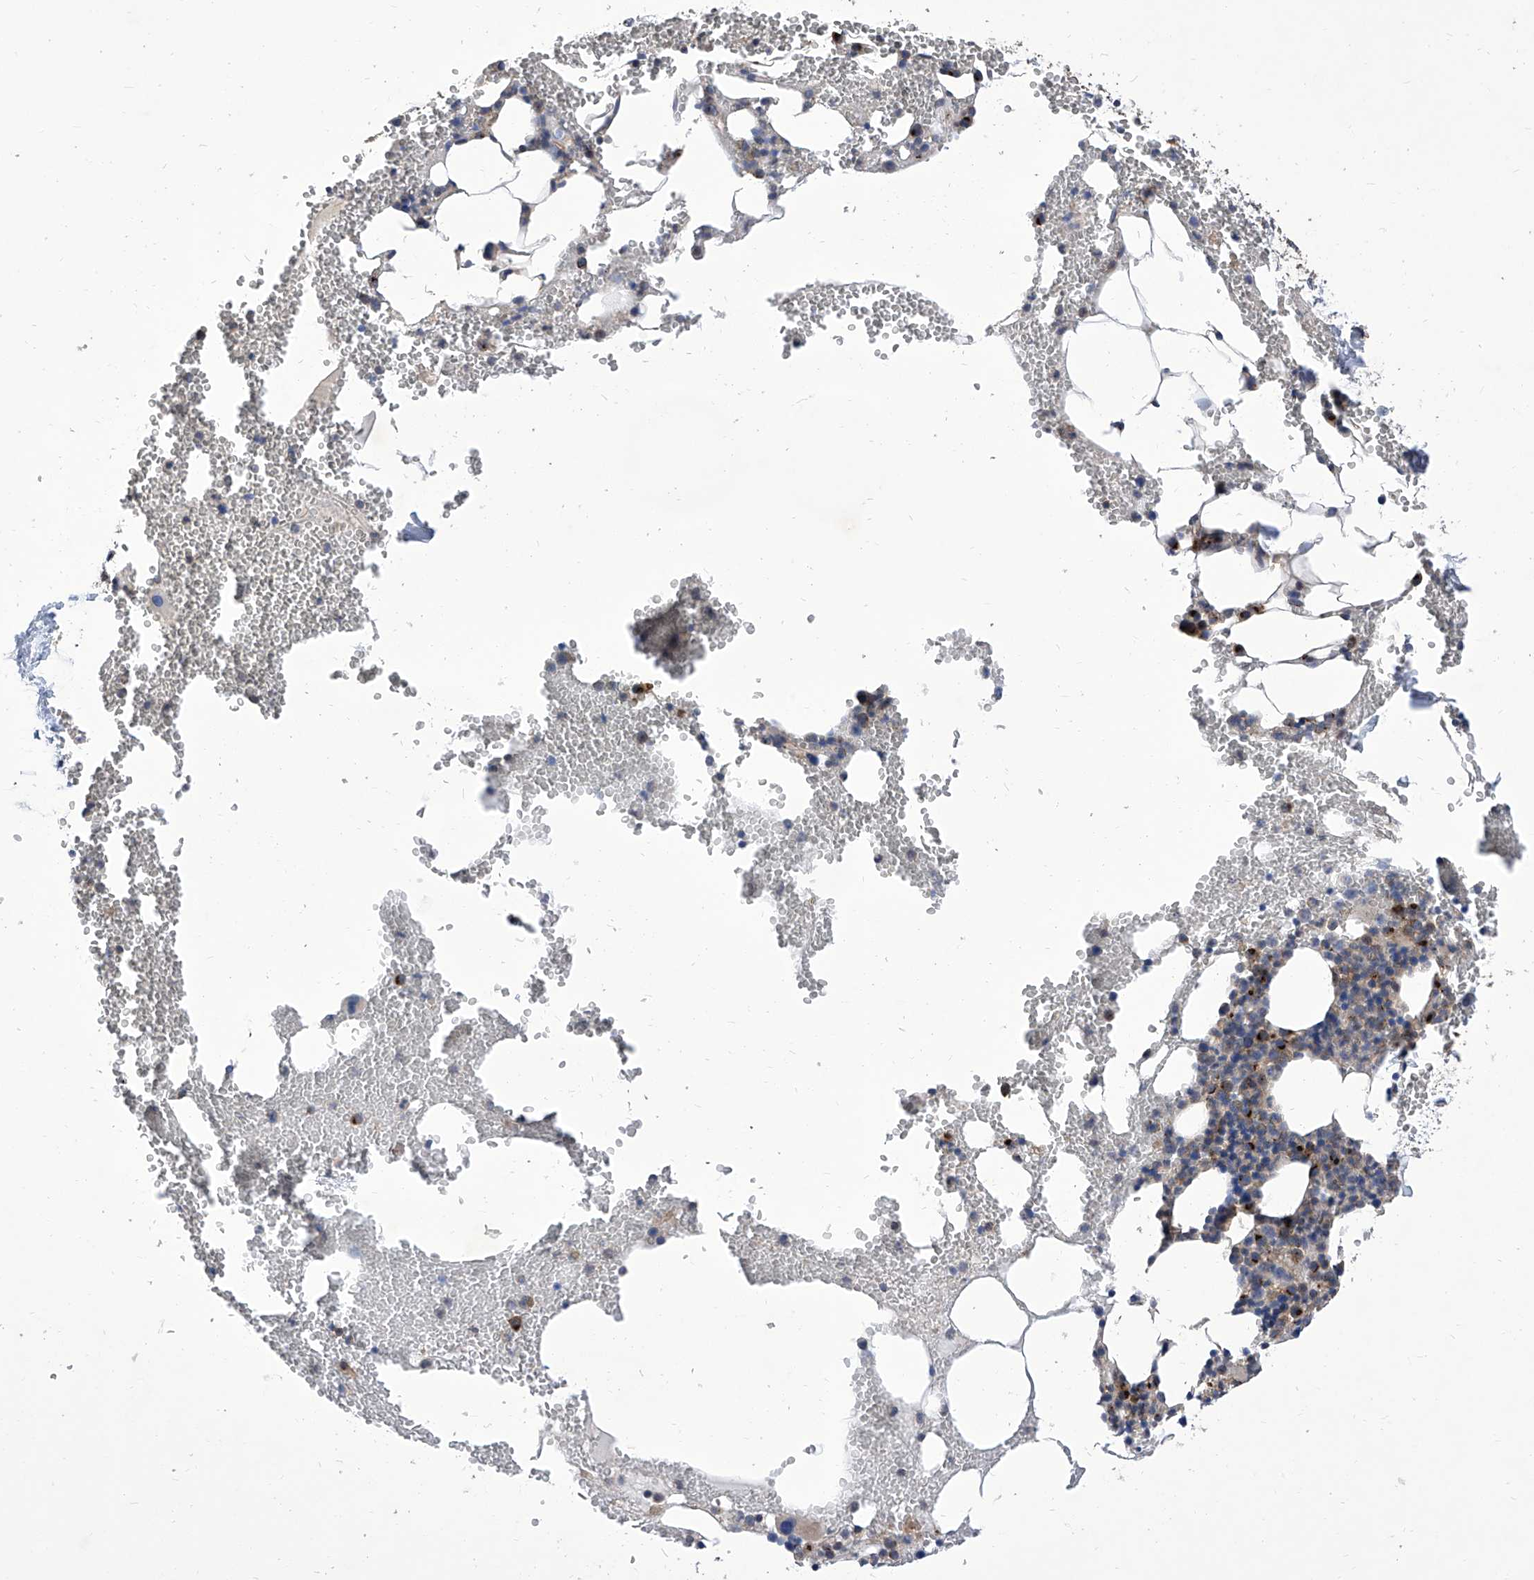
{"staining": {"intensity": "moderate", "quantity": "<25%", "location": "cytoplasmic/membranous"}, "tissue": "bone marrow", "cell_type": "Hematopoietic cells", "image_type": "normal", "snomed": [{"axis": "morphology", "description": "Normal tissue, NOS"}, {"axis": "morphology", "description": "Inflammation, NOS"}, {"axis": "topography", "description": "Bone marrow"}], "caption": "There is low levels of moderate cytoplasmic/membranous positivity in hematopoietic cells of unremarkable bone marrow, as demonstrated by immunohistochemical staining (brown color).", "gene": "TJAP1", "patient": {"sex": "female", "age": 78}}